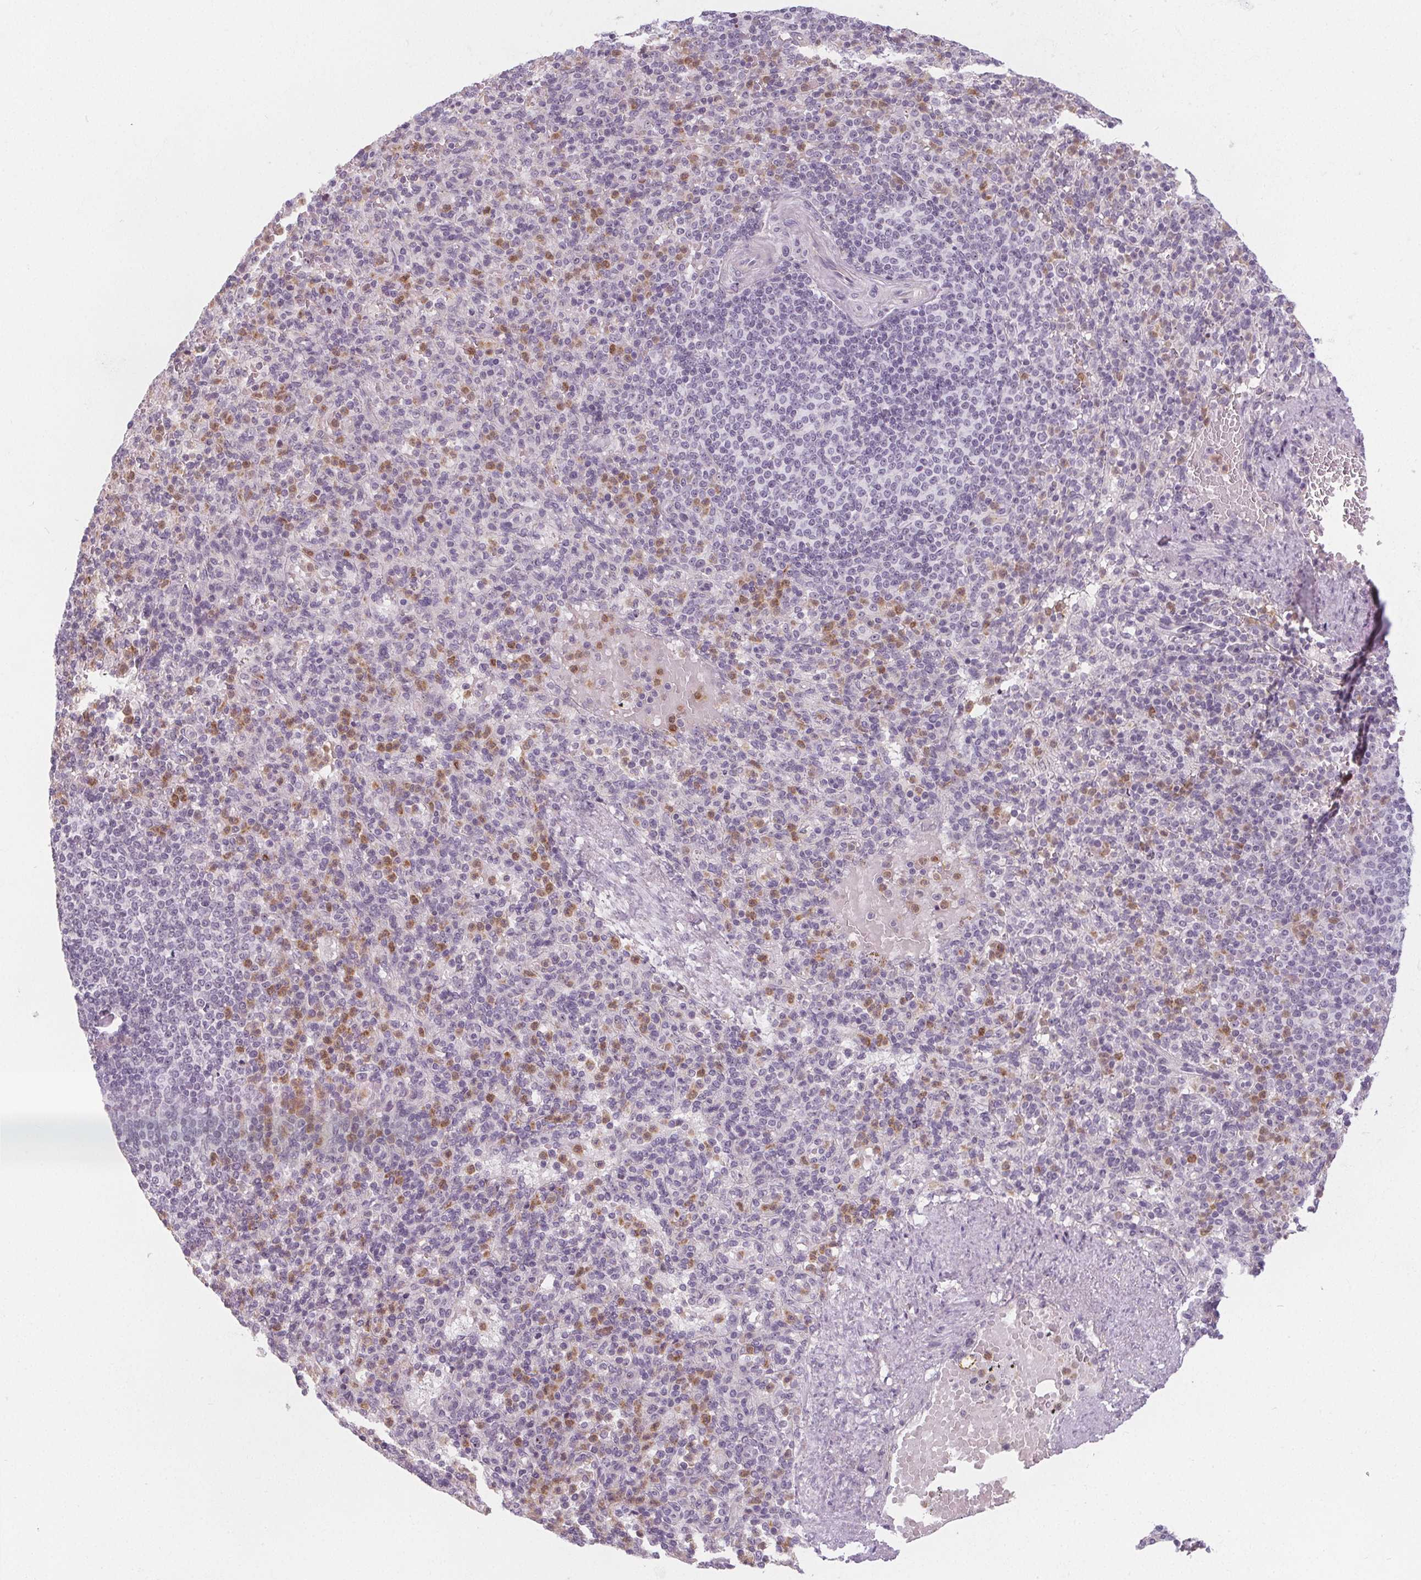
{"staining": {"intensity": "moderate", "quantity": "<25%", "location": "nuclear"}, "tissue": "spleen", "cell_type": "Cells in red pulp", "image_type": "normal", "snomed": [{"axis": "morphology", "description": "Normal tissue, NOS"}, {"axis": "topography", "description": "Spleen"}], "caption": "Moderate nuclear protein expression is appreciated in approximately <25% of cells in red pulp in spleen.", "gene": "NOLC1", "patient": {"sex": "female", "age": 74}}